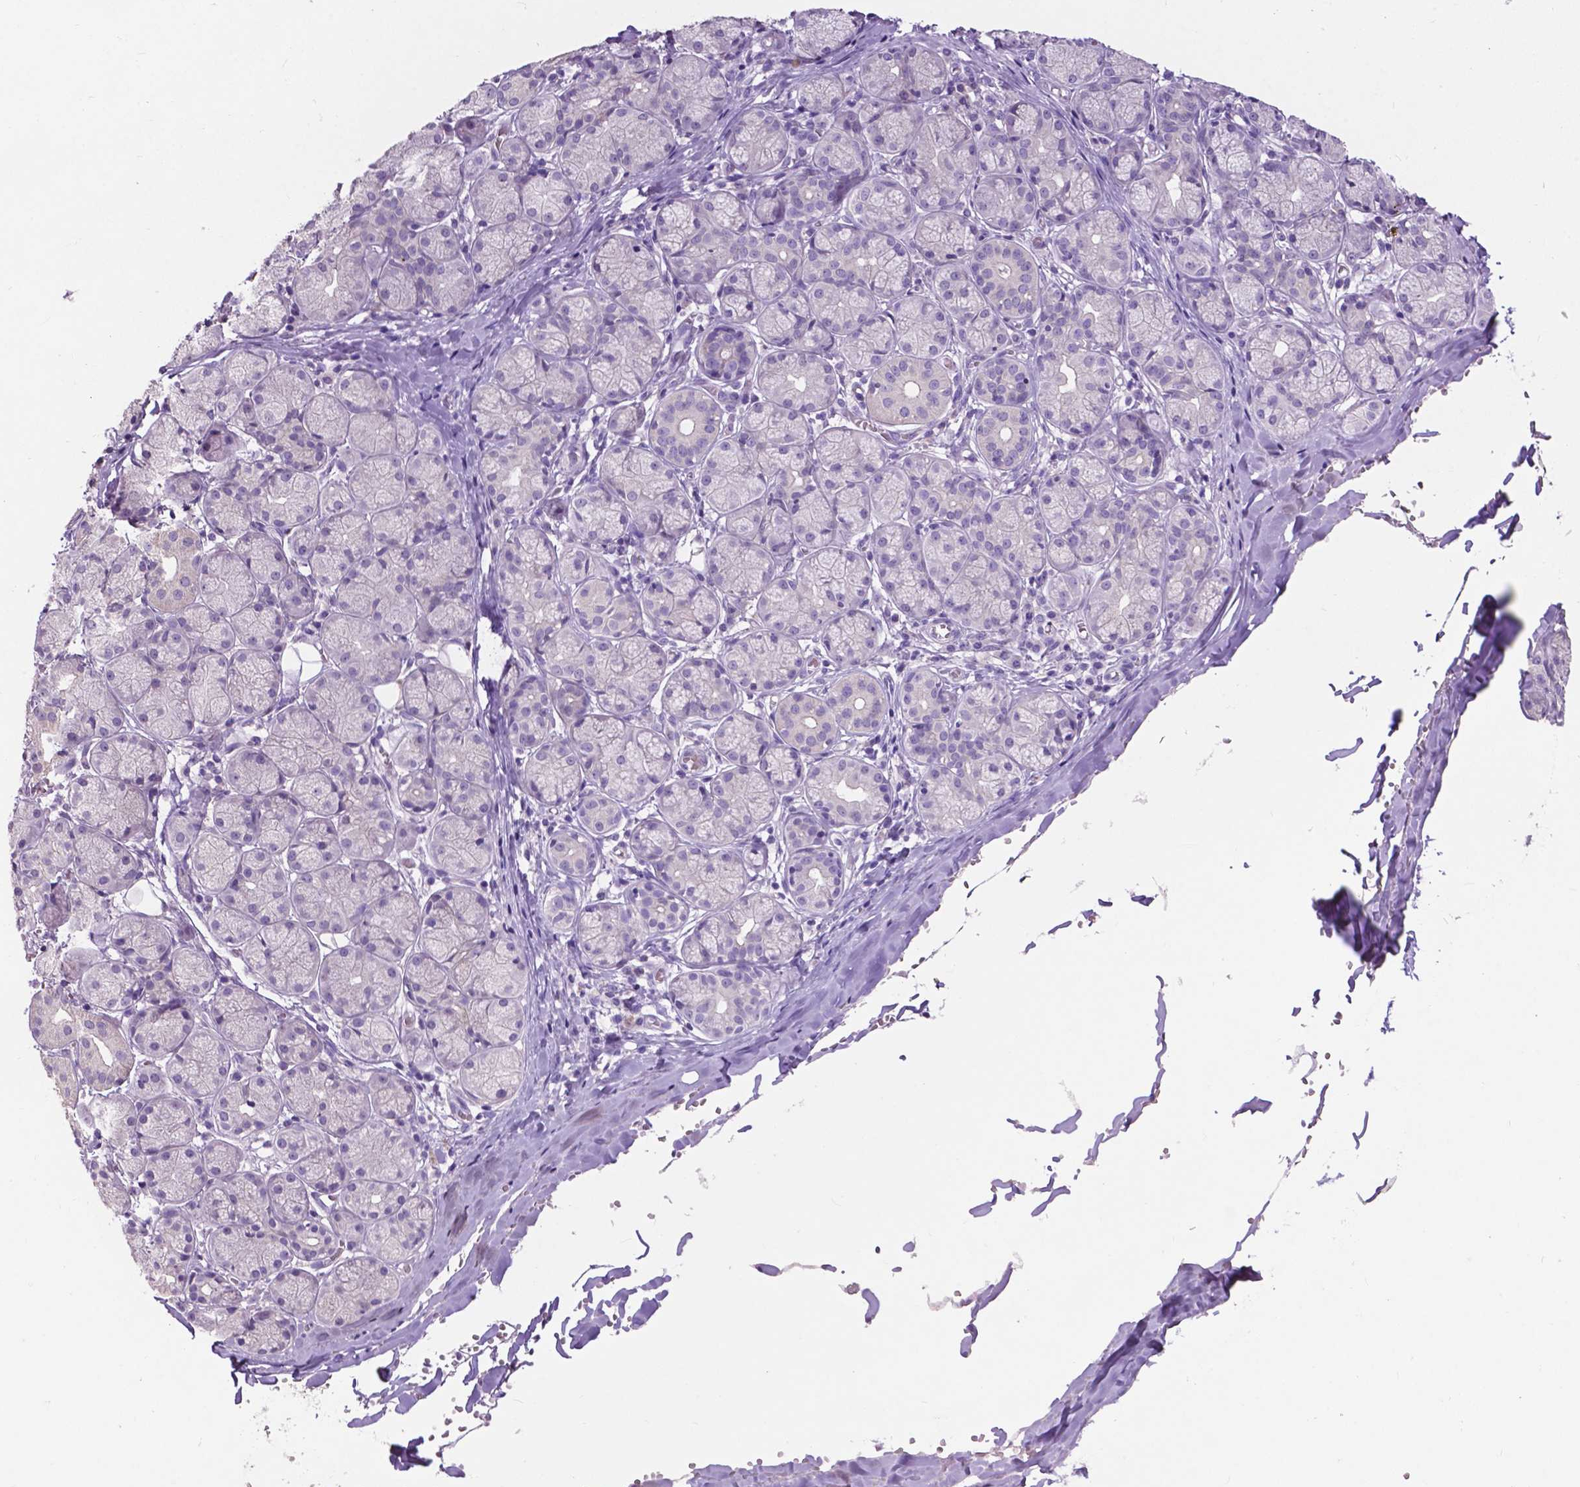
{"staining": {"intensity": "negative", "quantity": "none", "location": "none"}, "tissue": "salivary gland", "cell_type": "Glandular cells", "image_type": "normal", "snomed": [{"axis": "morphology", "description": "Normal tissue, NOS"}, {"axis": "topography", "description": "Salivary gland"}, {"axis": "topography", "description": "Peripheral nerve tissue"}], "caption": "Salivary gland stained for a protein using IHC shows no staining glandular cells.", "gene": "PLSCR1", "patient": {"sex": "female", "age": 24}}